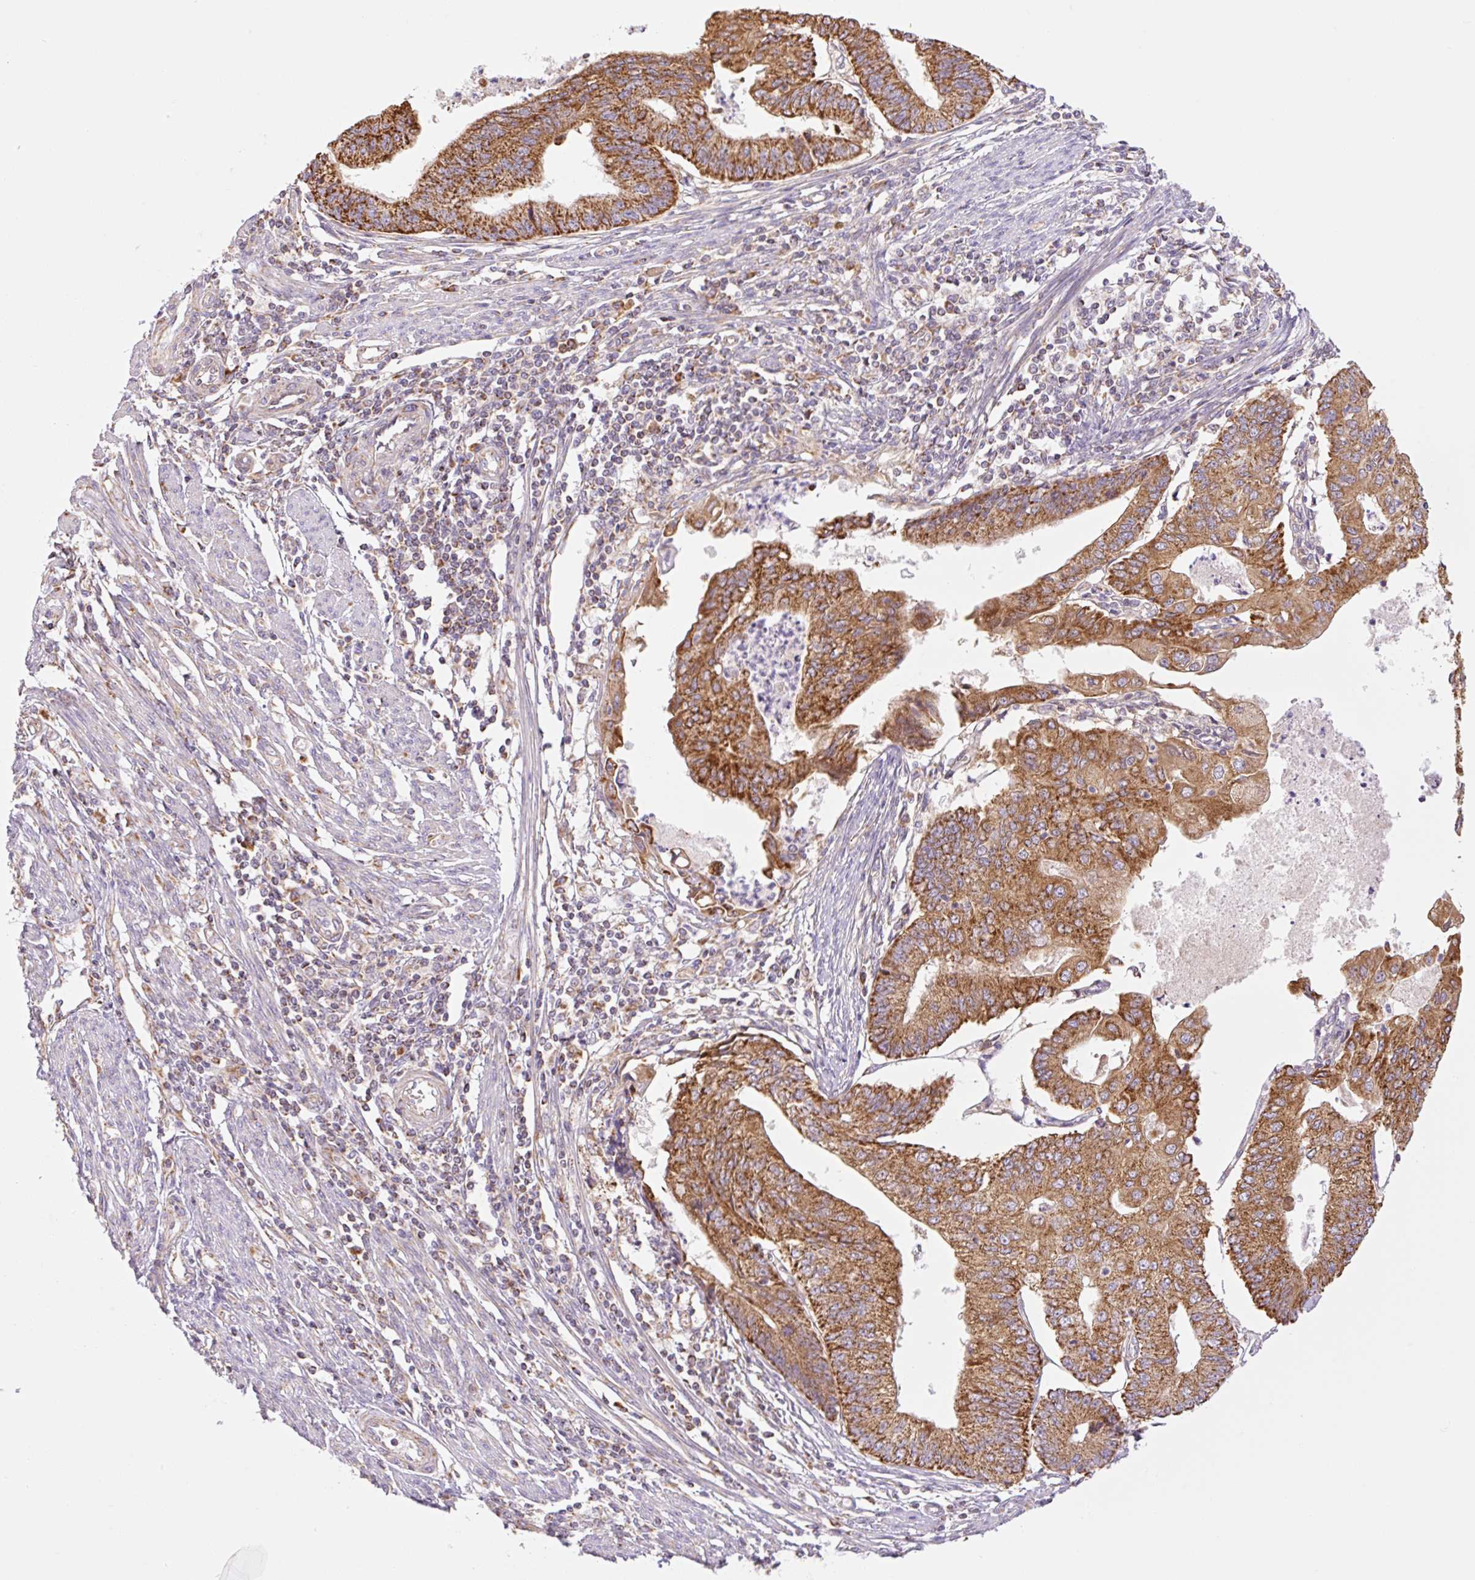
{"staining": {"intensity": "strong", "quantity": ">75%", "location": "cytoplasmic/membranous"}, "tissue": "endometrial cancer", "cell_type": "Tumor cells", "image_type": "cancer", "snomed": [{"axis": "morphology", "description": "Adenocarcinoma, NOS"}, {"axis": "topography", "description": "Endometrium"}], "caption": "Endometrial adenocarcinoma stained with DAB immunohistochemistry displays high levels of strong cytoplasmic/membranous staining in about >75% of tumor cells.", "gene": "GOSR2", "patient": {"sex": "female", "age": 56}}